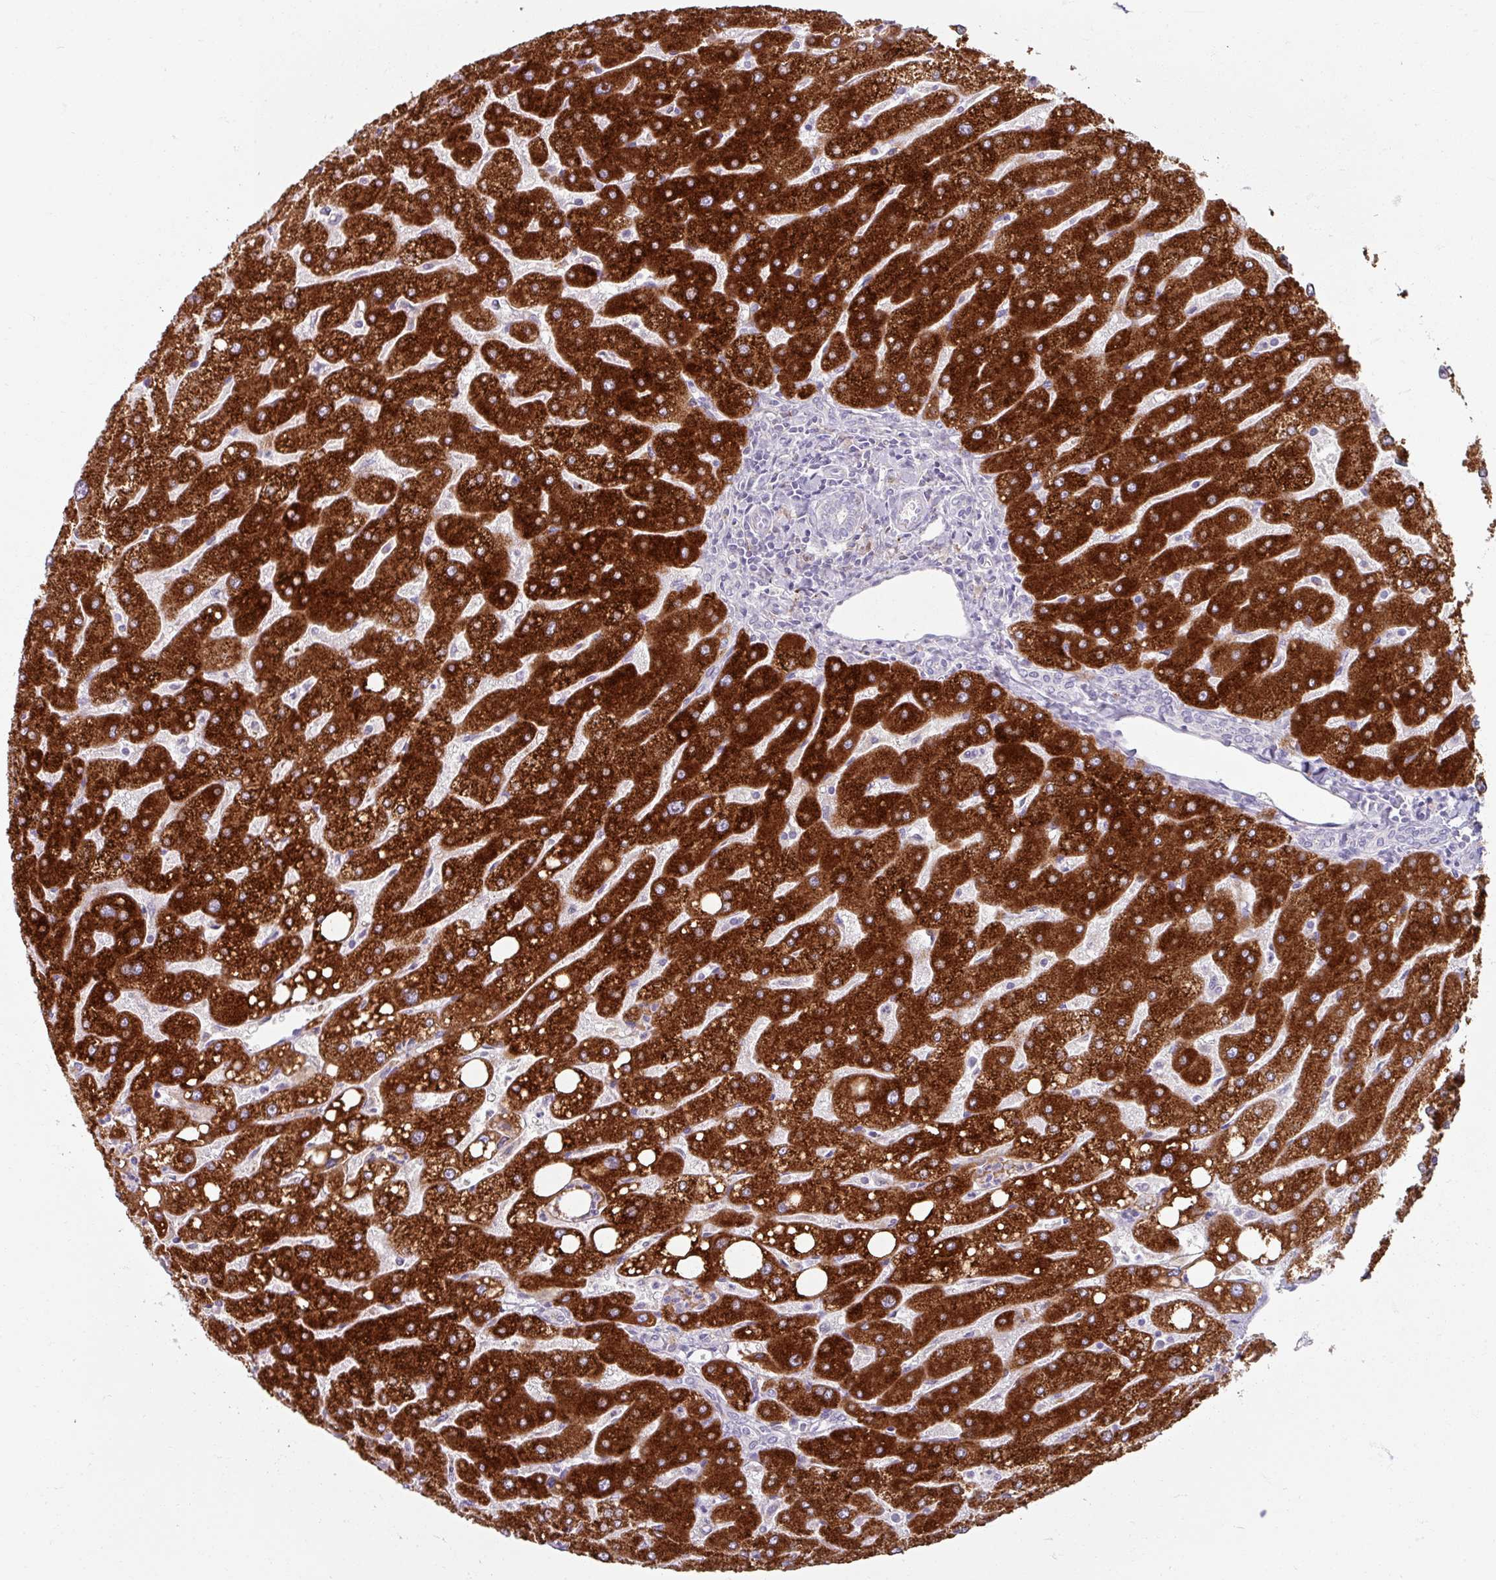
{"staining": {"intensity": "negative", "quantity": "none", "location": "none"}, "tissue": "liver", "cell_type": "Cholangiocytes", "image_type": "normal", "snomed": [{"axis": "morphology", "description": "Normal tissue, NOS"}, {"axis": "topography", "description": "Liver"}], "caption": "This is an IHC image of benign liver. There is no positivity in cholangiocytes.", "gene": "SLC27A5", "patient": {"sex": "male", "age": 67}}